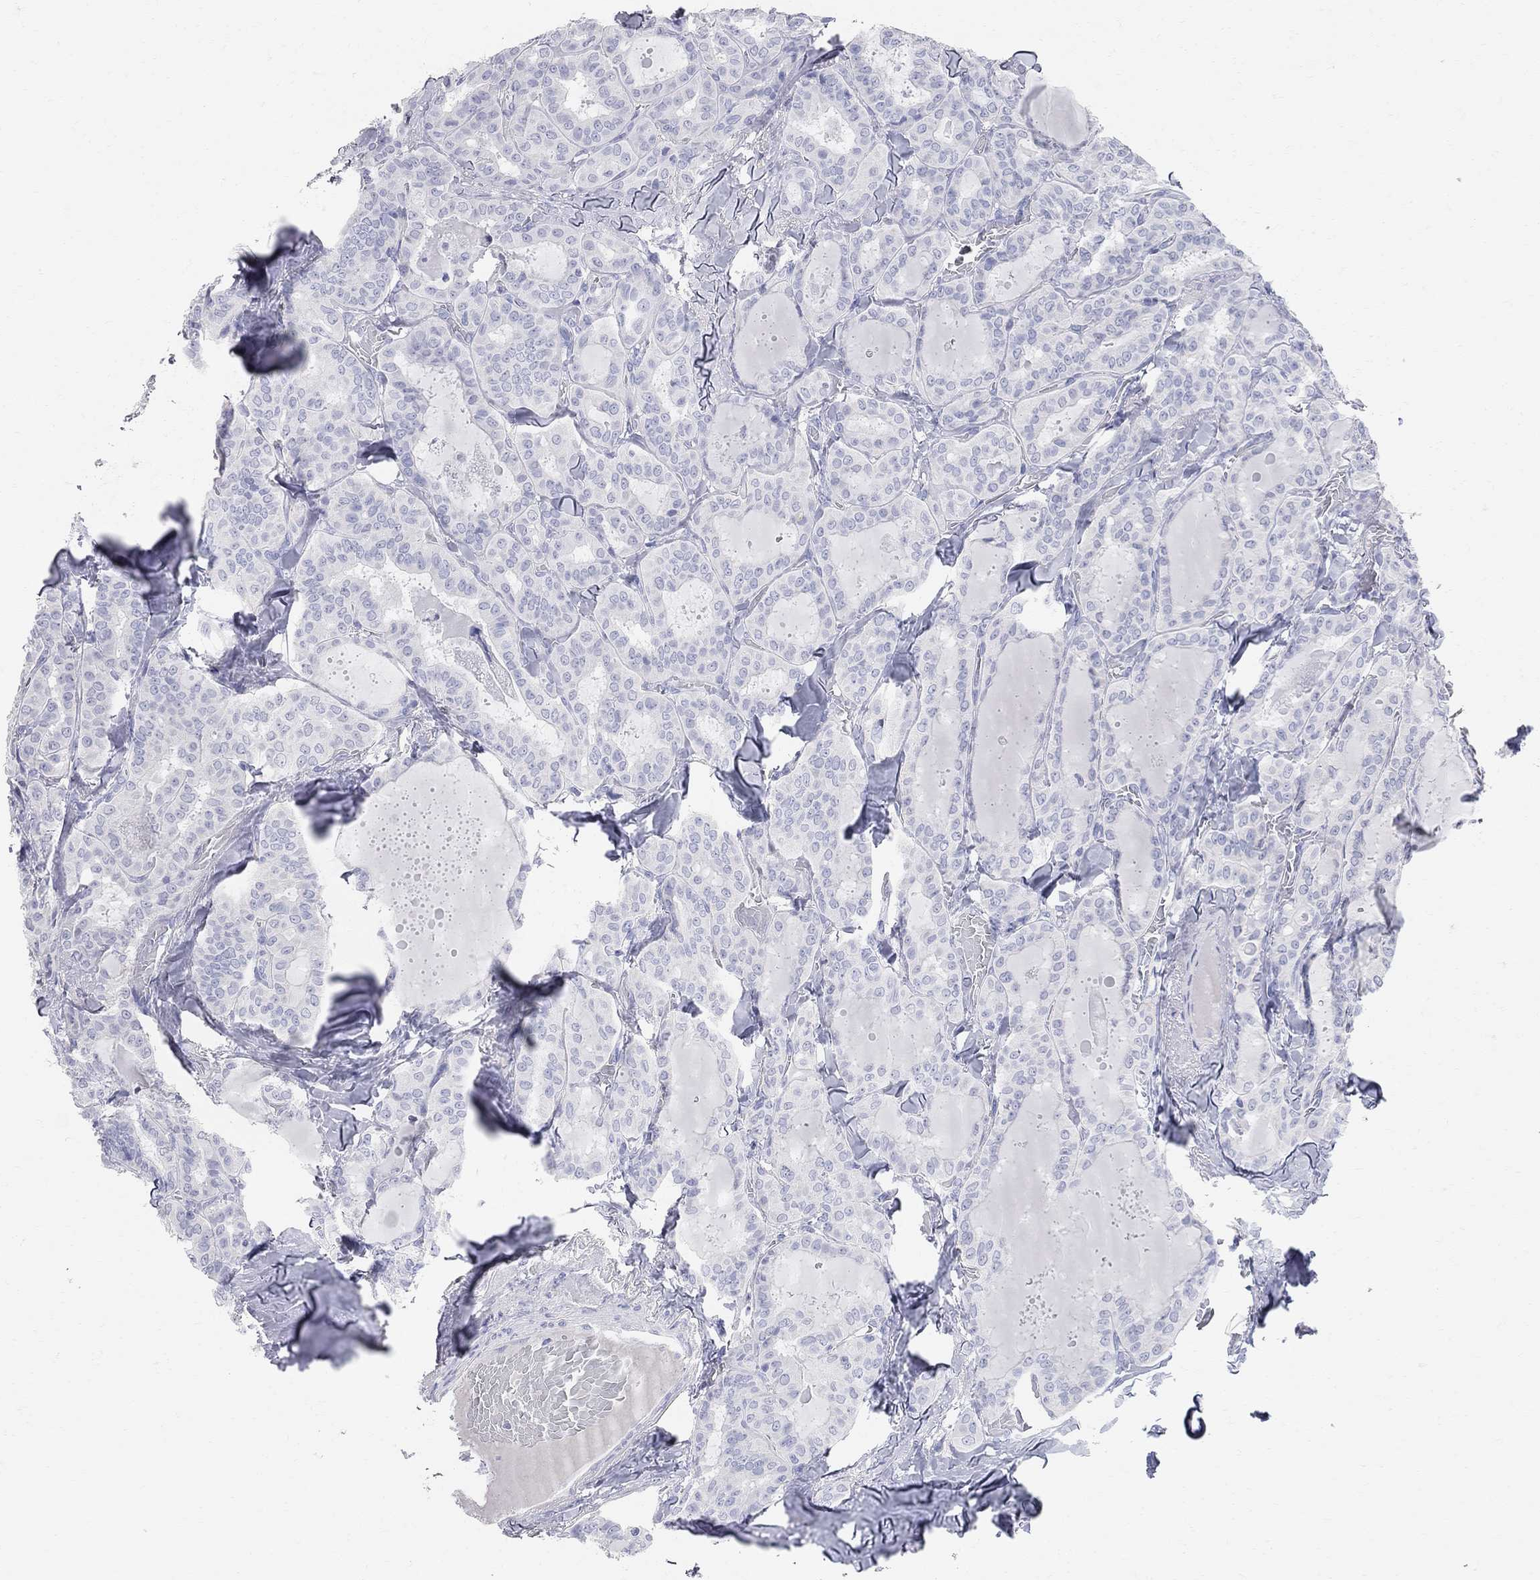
{"staining": {"intensity": "negative", "quantity": "none", "location": "none"}, "tissue": "thyroid cancer", "cell_type": "Tumor cells", "image_type": "cancer", "snomed": [{"axis": "morphology", "description": "Papillary adenocarcinoma, NOS"}, {"axis": "topography", "description": "Thyroid gland"}], "caption": "Thyroid cancer was stained to show a protein in brown. There is no significant staining in tumor cells.", "gene": "AOX1", "patient": {"sex": "female", "age": 39}}